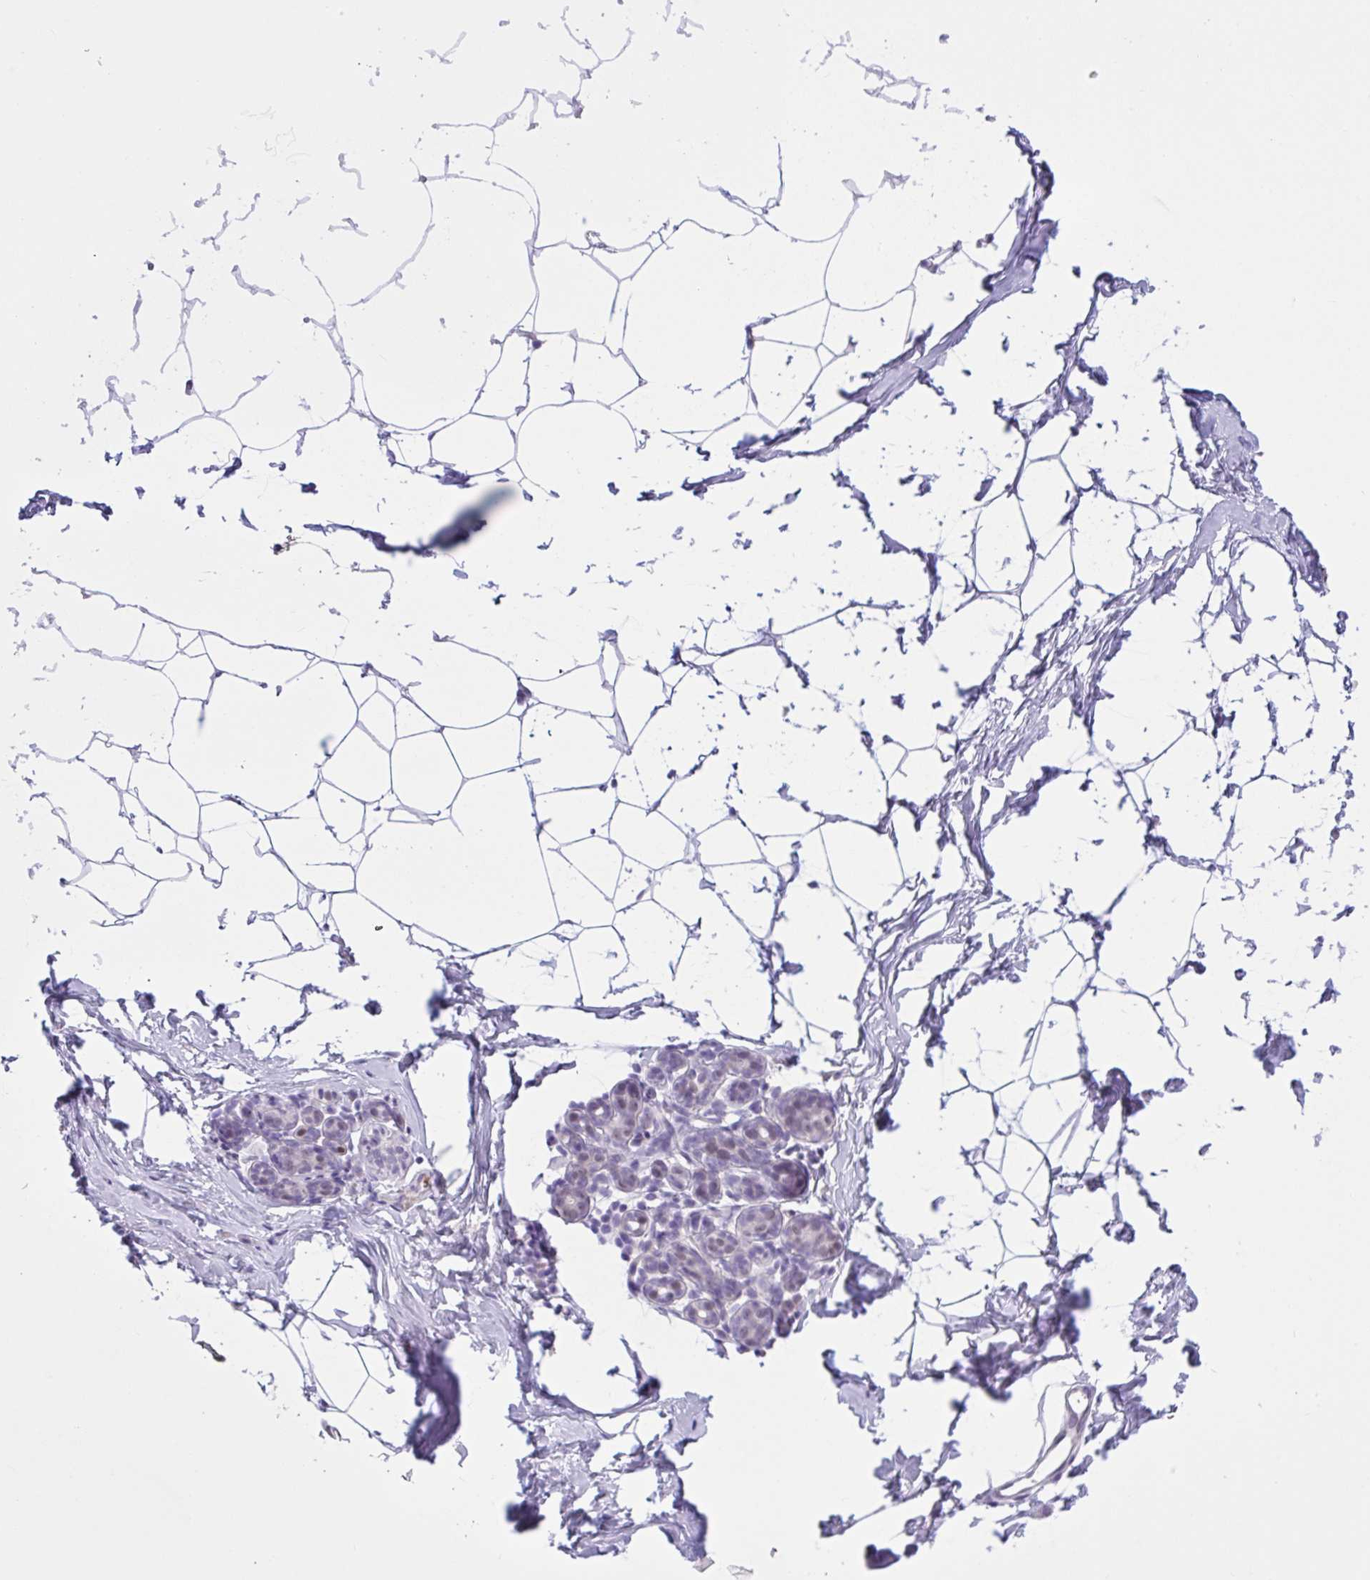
{"staining": {"intensity": "negative", "quantity": "none", "location": "none"}, "tissue": "breast", "cell_type": "Adipocytes", "image_type": "normal", "snomed": [{"axis": "morphology", "description": "Normal tissue, NOS"}, {"axis": "topography", "description": "Breast"}], "caption": "The photomicrograph reveals no significant expression in adipocytes of breast.", "gene": "WNT9B", "patient": {"sex": "female", "age": 32}}